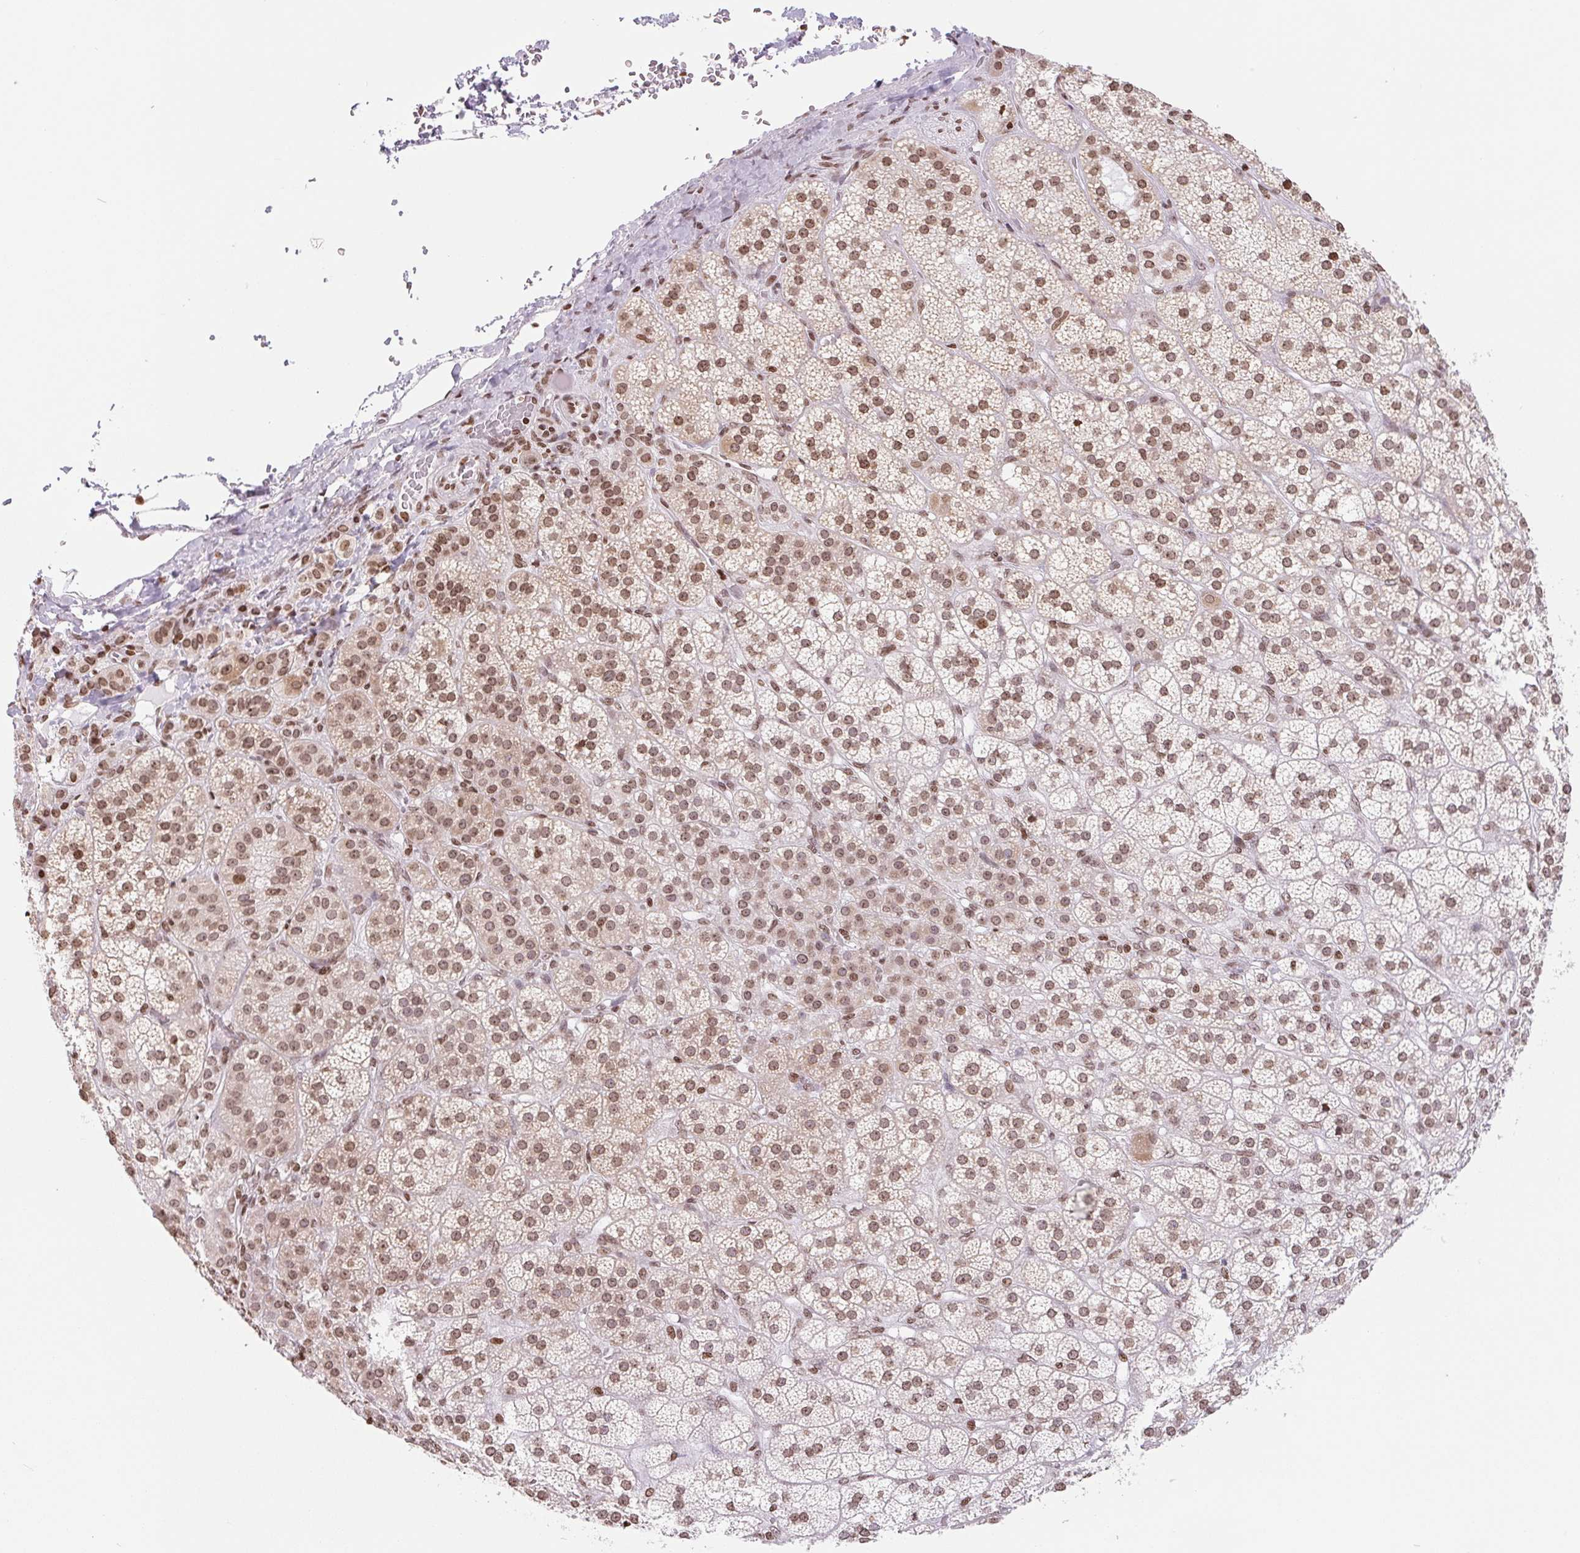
{"staining": {"intensity": "moderate", "quantity": ">75%", "location": "nuclear"}, "tissue": "adrenal gland", "cell_type": "Glandular cells", "image_type": "normal", "snomed": [{"axis": "morphology", "description": "Normal tissue, NOS"}, {"axis": "topography", "description": "Adrenal gland"}], "caption": "High-power microscopy captured an immunohistochemistry photomicrograph of normal adrenal gland, revealing moderate nuclear staining in approximately >75% of glandular cells.", "gene": "SMIM12", "patient": {"sex": "female", "age": 60}}